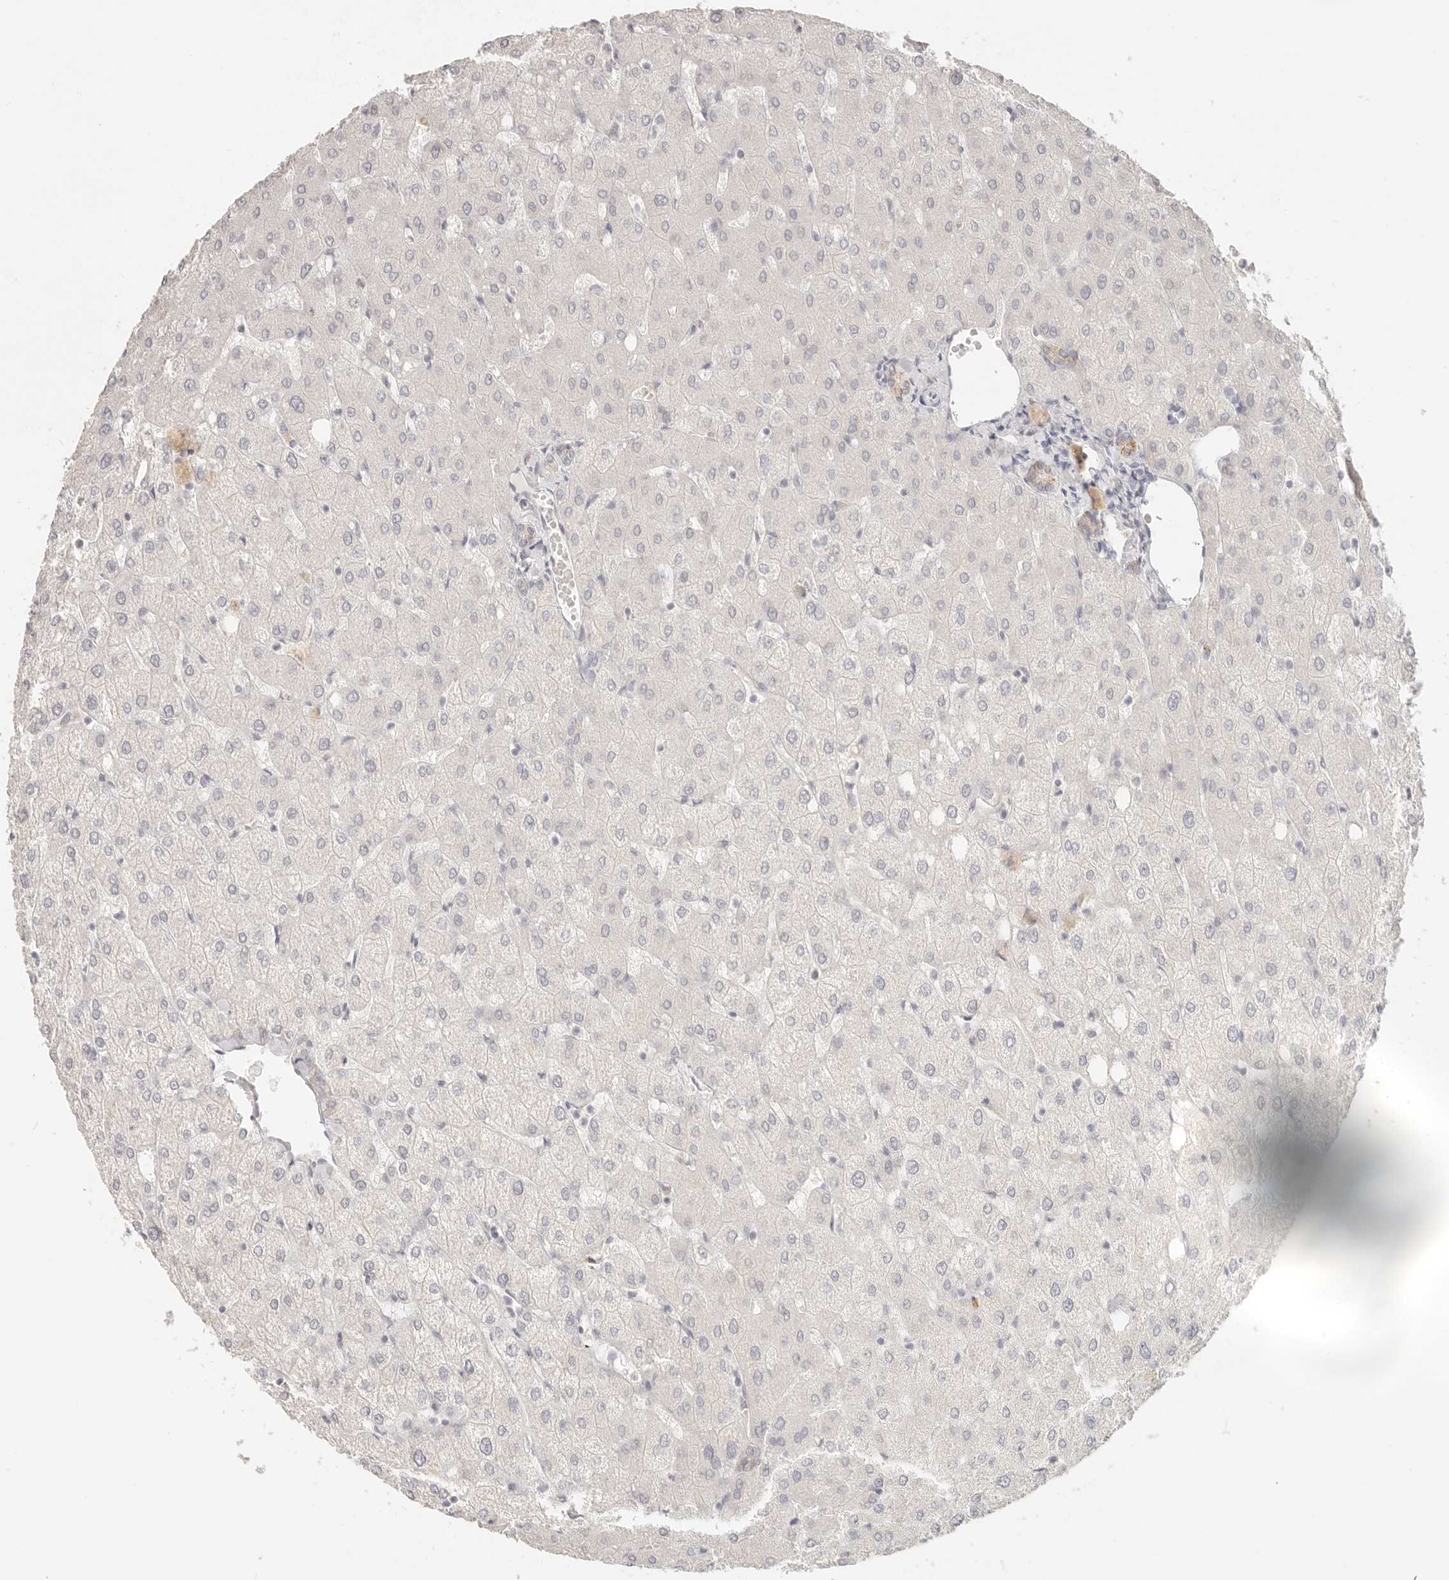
{"staining": {"intensity": "negative", "quantity": "none", "location": "none"}, "tissue": "liver", "cell_type": "Cholangiocytes", "image_type": "normal", "snomed": [{"axis": "morphology", "description": "Normal tissue, NOS"}, {"axis": "topography", "description": "Liver"}], "caption": "Immunohistochemical staining of unremarkable liver exhibits no significant staining in cholangiocytes.", "gene": "EPCAM", "patient": {"sex": "female", "age": 54}}